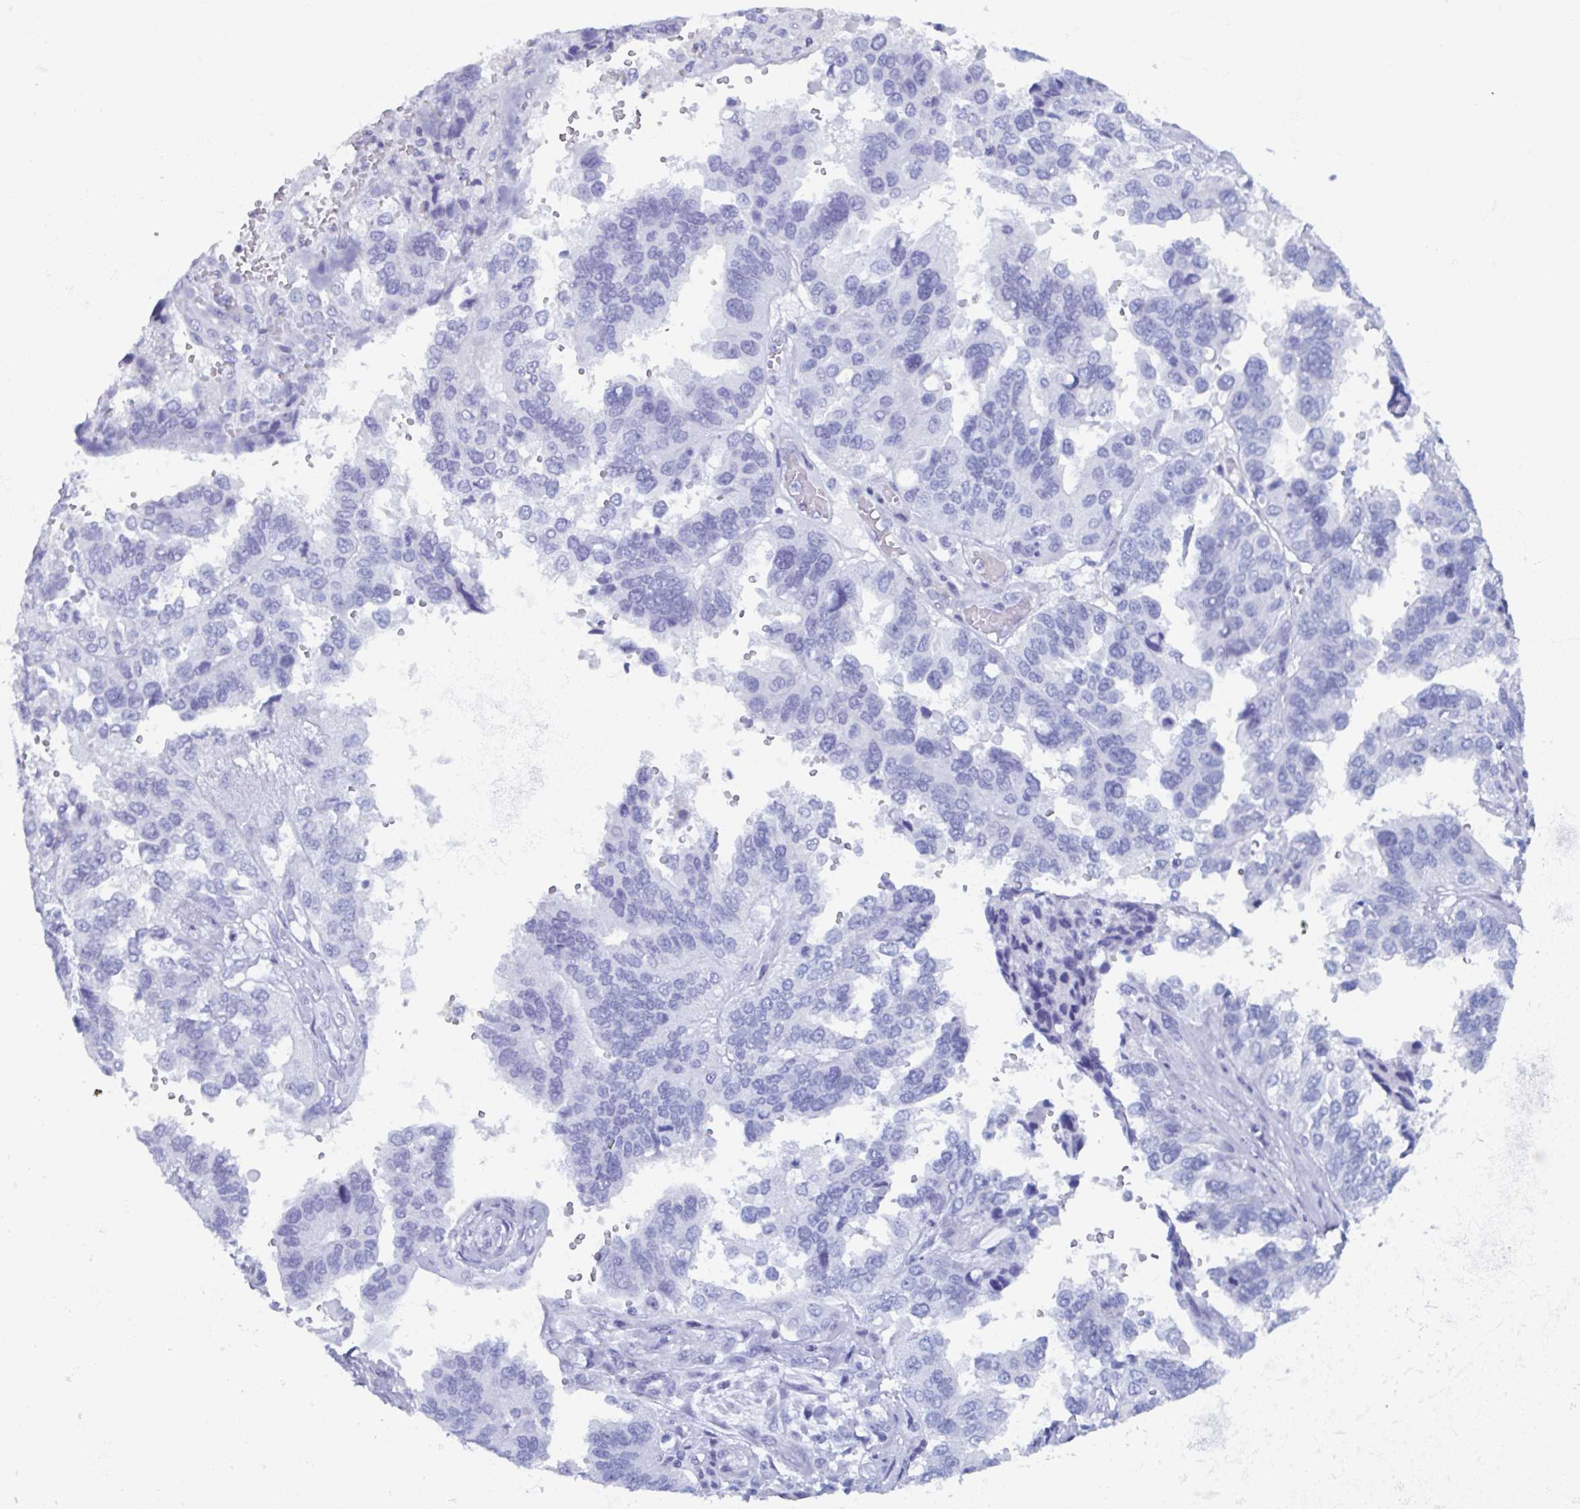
{"staining": {"intensity": "negative", "quantity": "none", "location": "none"}, "tissue": "ovarian cancer", "cell_type": "Tumor cells", "image_type": "cancer", "snomed": [{"axis": "morphology", "description": "Cystadenocarcinoma, serous, NOS"}, {"axis": "topography", "description": "Ovary"}], "caption": "Immunohistochemical staining of serous cystadenocarcinoma (ovarian) shows no significant expression in tumor cells.", "gene": "BPI", "patient": {"sex": "female", "age": 79}}